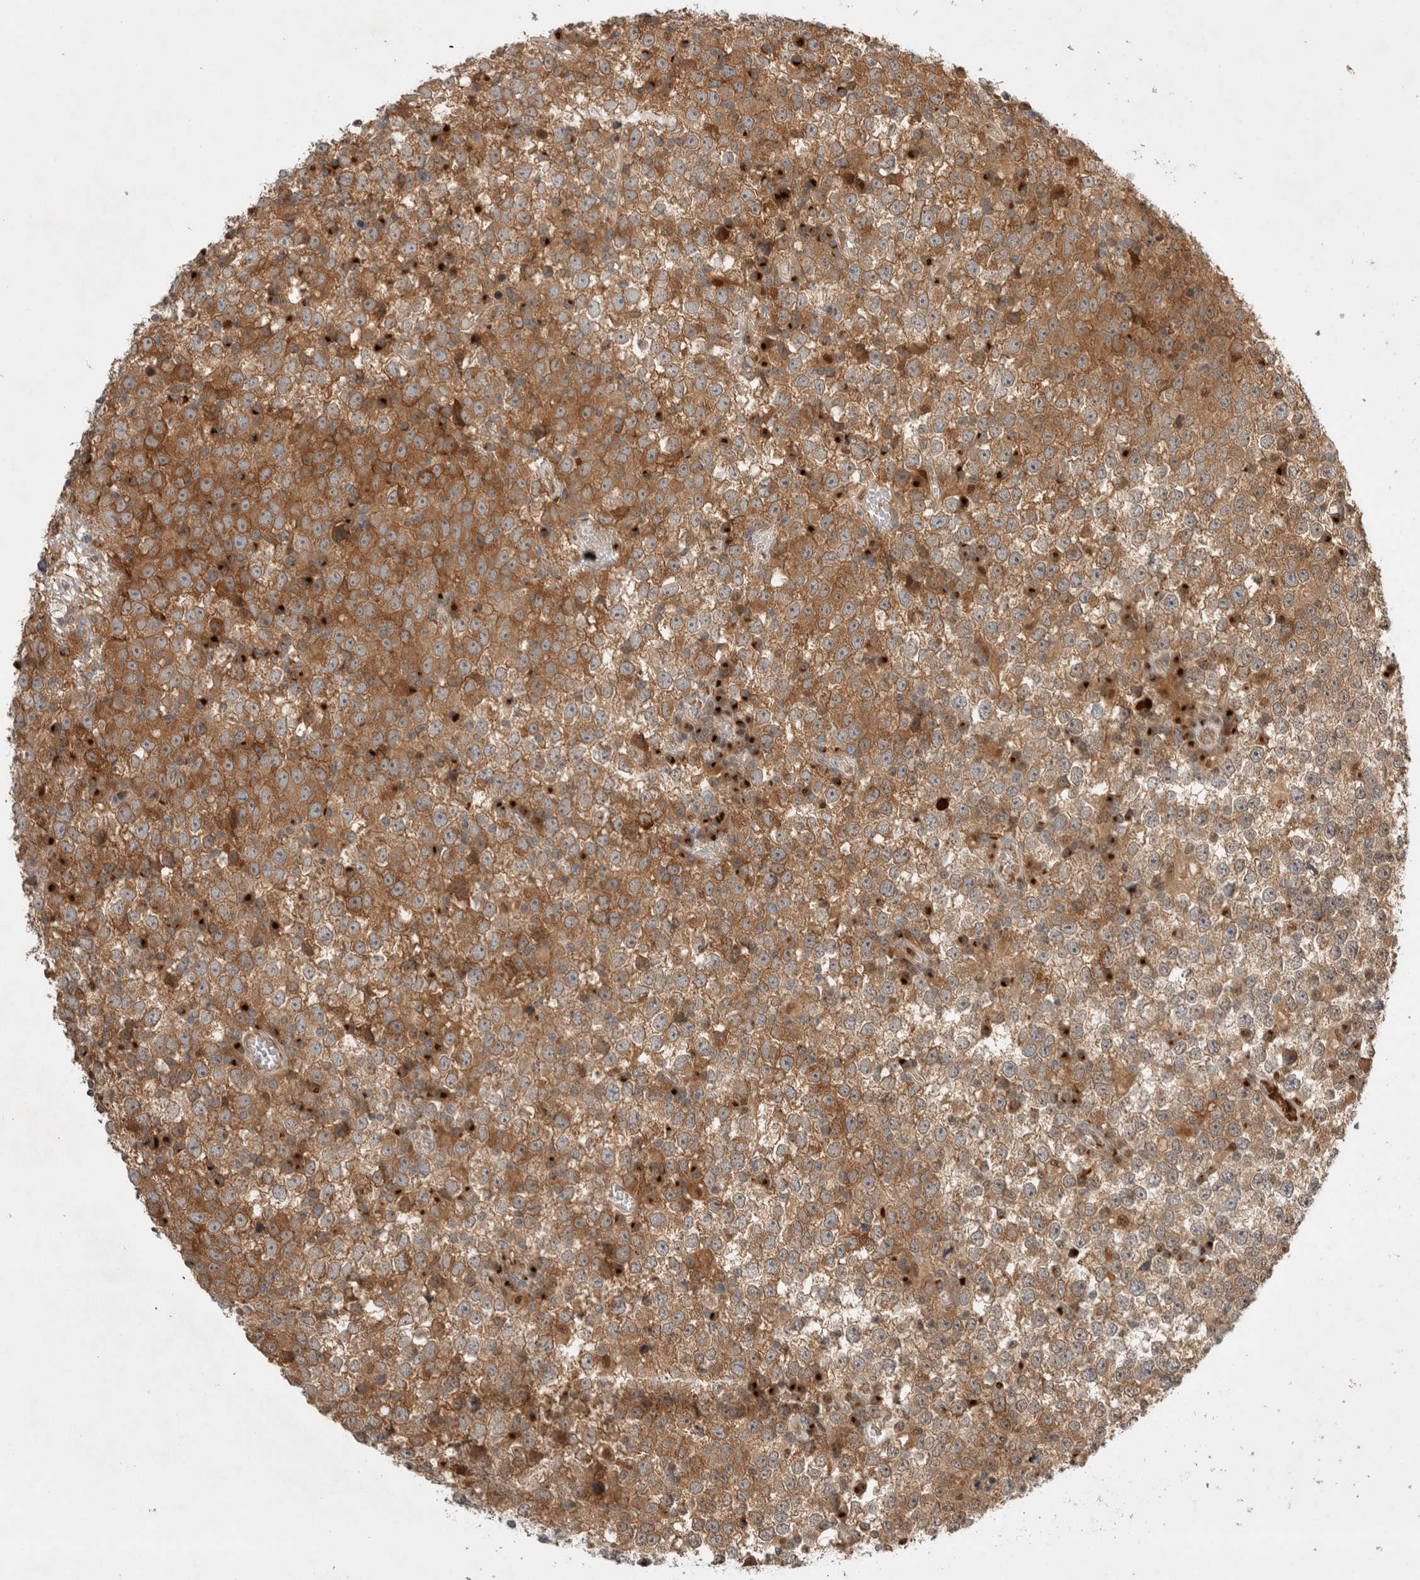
{"staining": {"intensity": "moderate", "quantity": ">75%", "location": "cytoplasmic/membranous"}, "tissue": "testis cancer", "cell_type": "Tumor cells", "image_type": "cancer", "snomed": [{"axis": "morphology", "description": "Seminoma, NOS"}, {"axis": "topography", "description": "Testis"}], "caption": "Protein staining of seminoma (testis) tissue reveals moderate cytoplasmic/membranous expression in about >75% of tumor cells. The staining was performed using DAB (3,3'-diaminobenzidine) to visualize the protein expression in brown, while the nuclei were stained in blue with hematoxylin (Magnification: 20x).", "gene": "OTUD6B", "patient": {"sex": "male", "age": 65}}